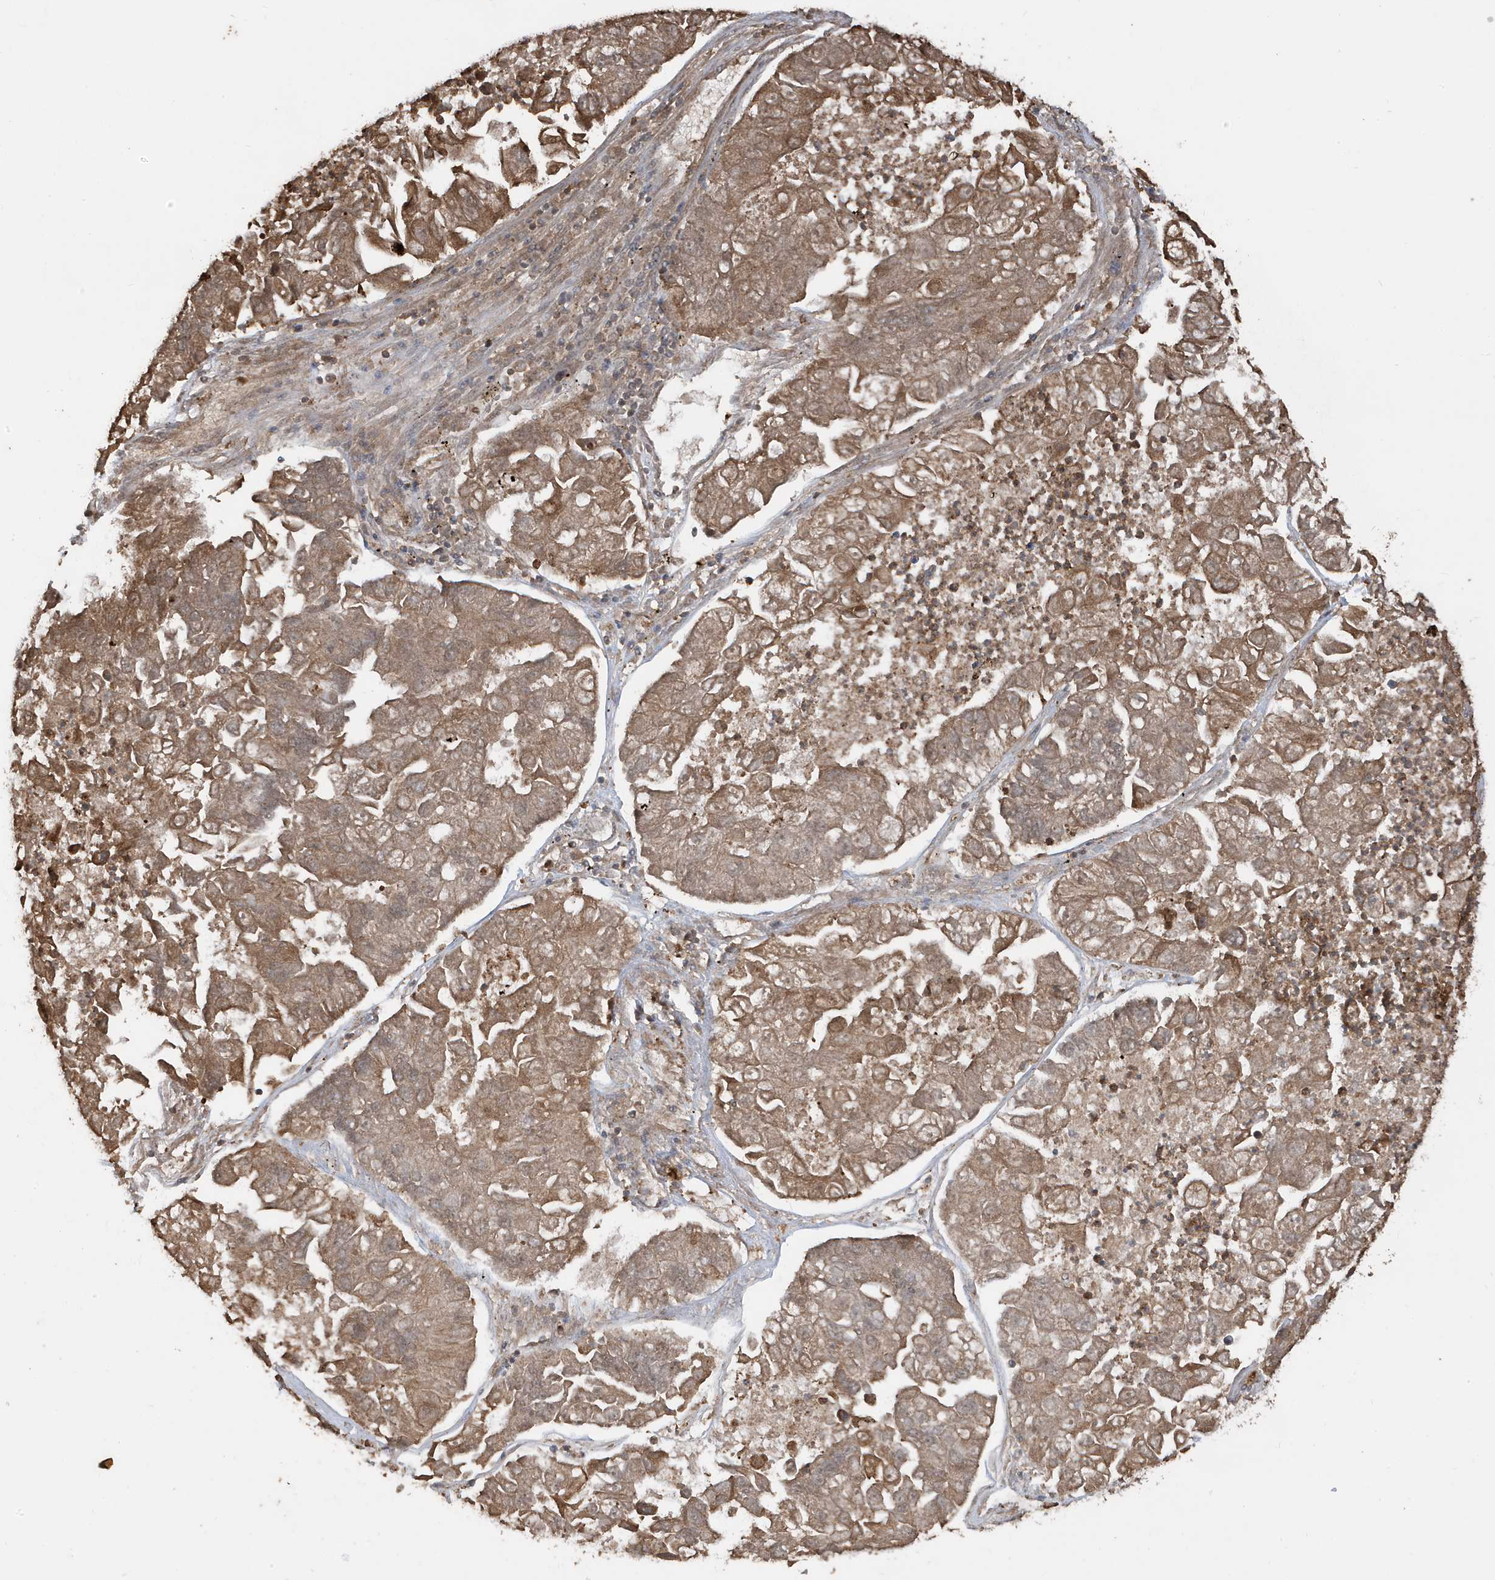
{"staining": {"intensity": "moderate", "quantity": ">75%", "location": "cytoplasmic/membranous"}, "tissue": "lung cancer", "cell_type": "Tumor cells", "image_type": "cancer", "snomed": [{"axis": "morphology", "description": "Adenocarcinoma, NOS"}, {"axis": "topography", "description": "Lung"}], "caption": "Protein analysis of lung cancer (adenocarcinoma) tissue shows moderate cytoplasmic/membranous expression in about >75% of tumor cells.", "gene": "ASAP1", "patient": {"sex": "female", "age": 51}}